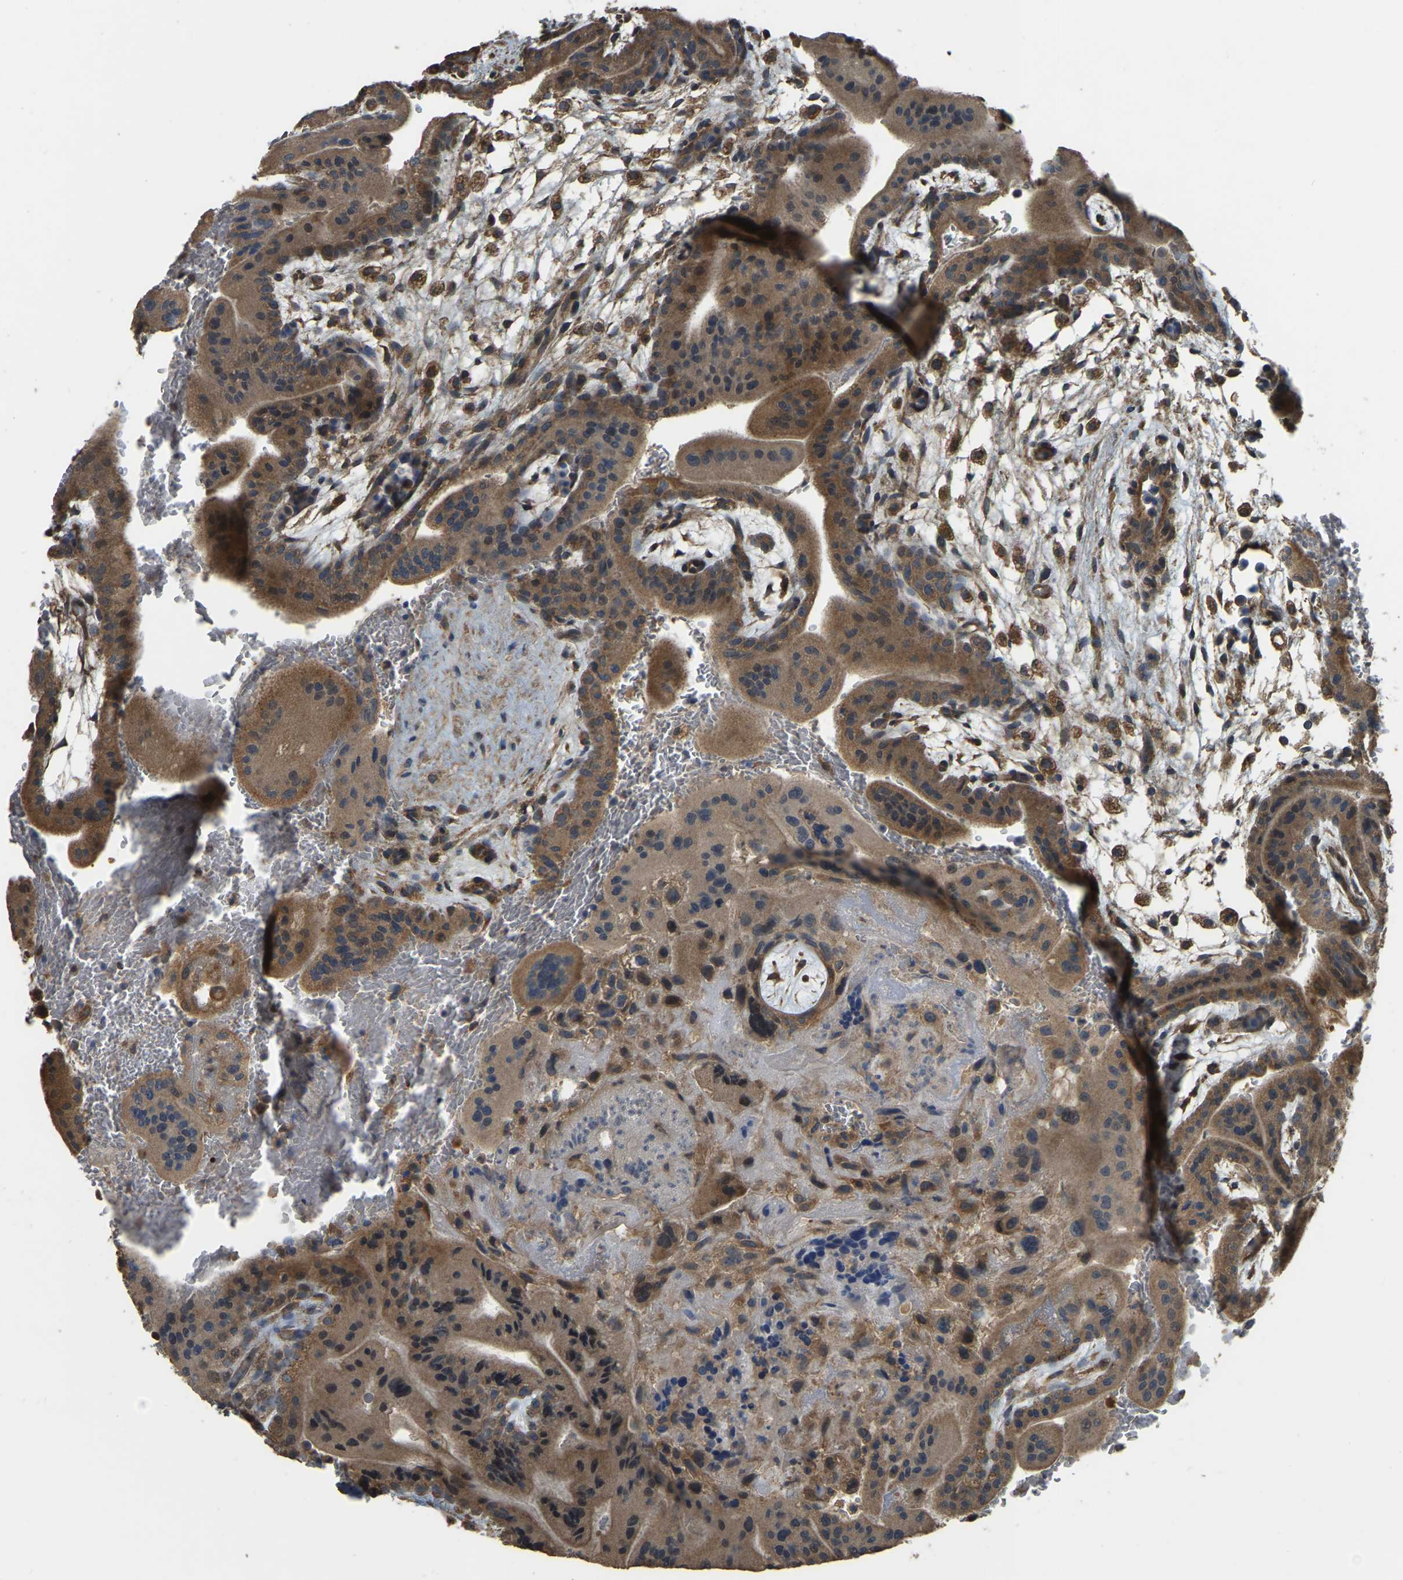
{"staining": {"intensity": "moderate", "quantity": ">75%", "location": "cytoplasmic/membranous"}, "tissue": "placenta", "cell_type": "Decidual cells", "image_type": "normal", "snomed": [{"axis": "morphology", "description": "Normal tissue, NOS"}, {"axis": "topography", "description": "Placenta"}], "caption": "Placenta stained for a protein (brown) exhibits moderate cytoplasmic/membranous positive staining in approximately >75% of decidual cells.", "gene": "GNG2", "patient": {"sex": "female", "age": 35}}